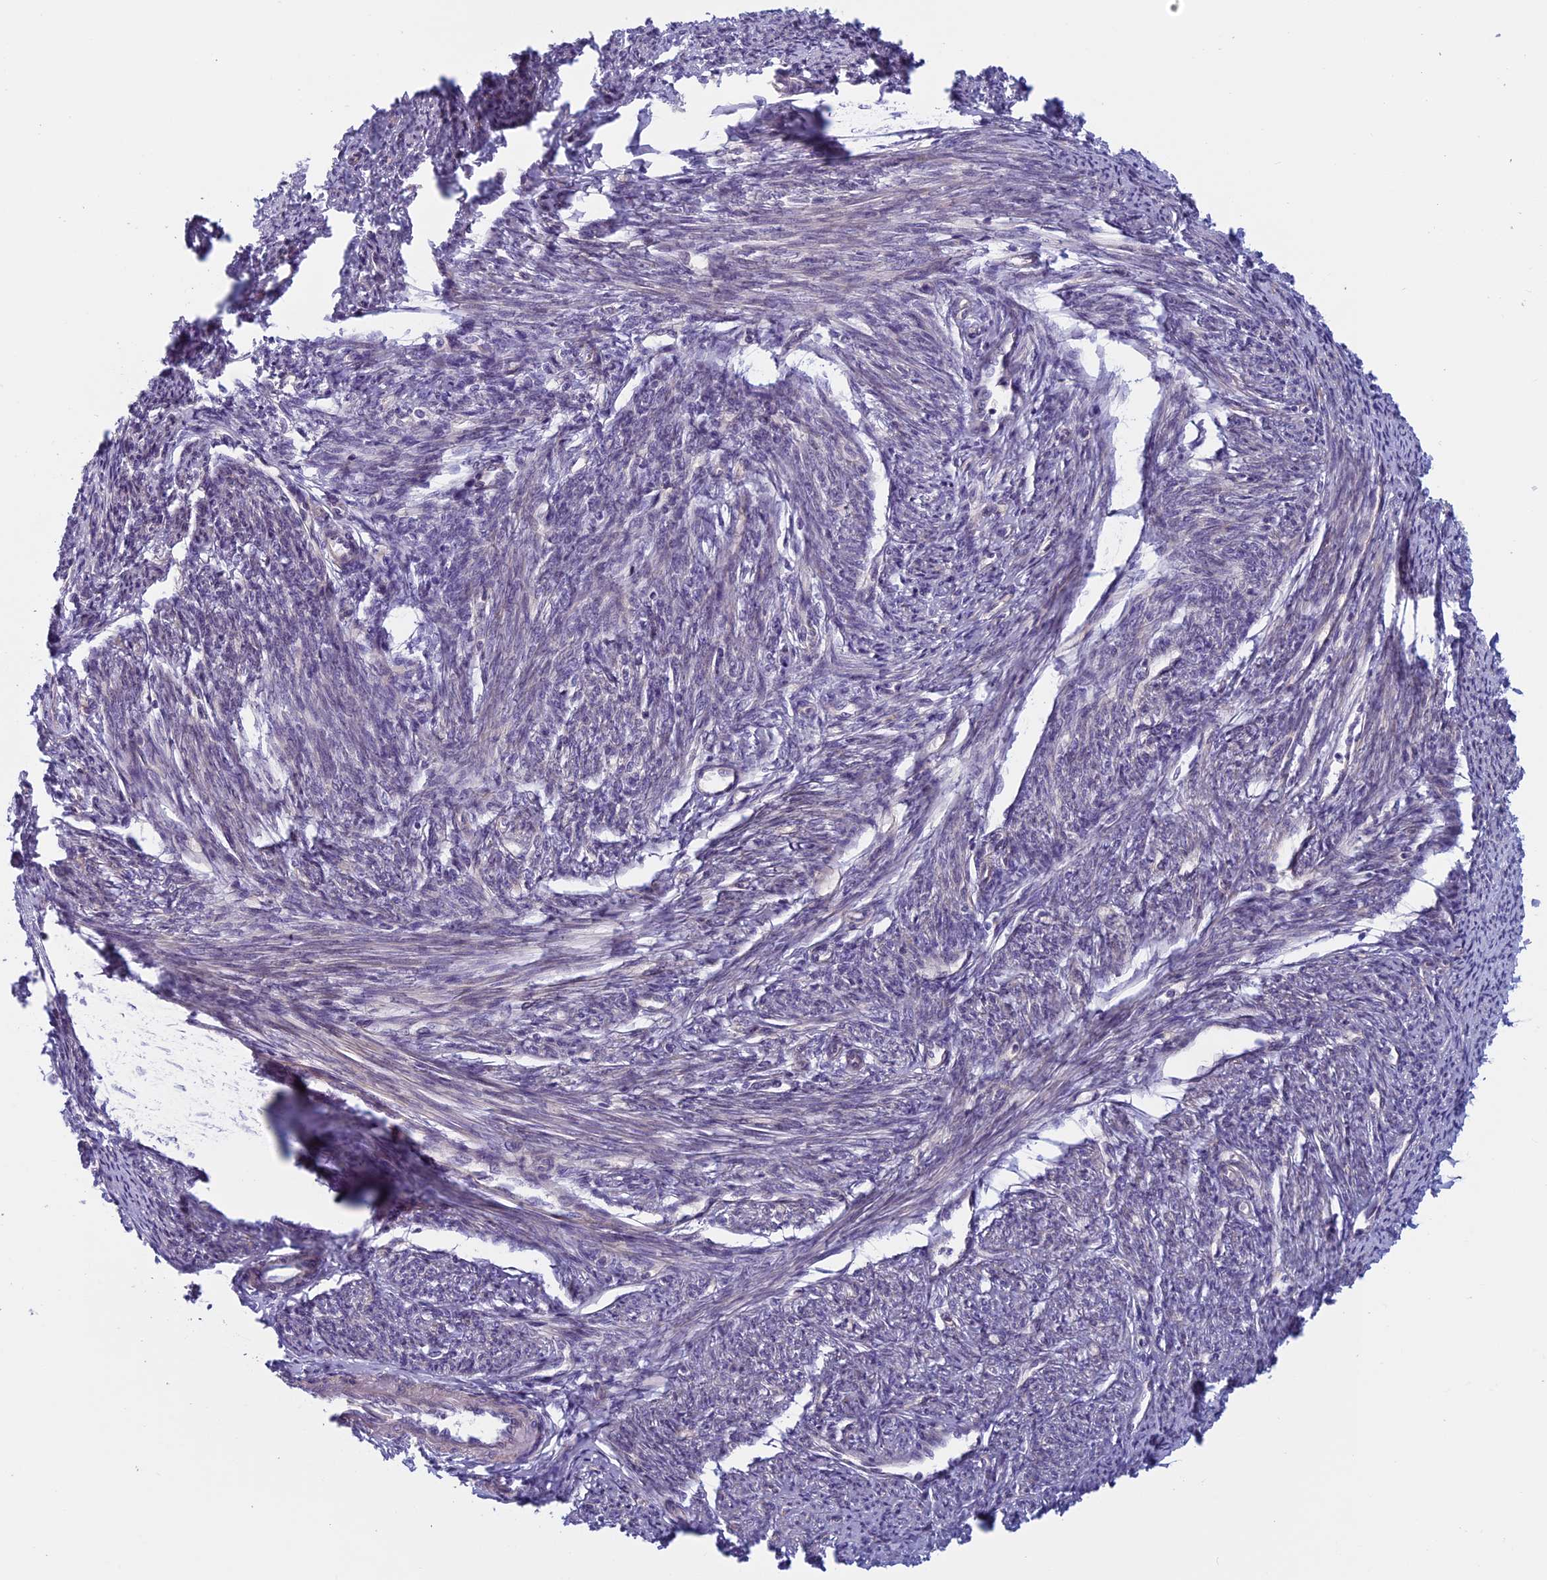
{"staining": {"intensity": "weak", "quantity": "25%-75%", "location": "cytoplasmic/membranous"}, "tissue": "smooth muscle", "cell_type": "Smooth muscle cells", "image_type": "normal", "snomed": [{"axis": "morphology", "description": "Normal tissue, NOS"}, {"axis": "topography", "description": "Smooth muscle"}, {"axis": "topography", "description": "Uterus"}], "caption": "Weak cytoplasmic/membranous protein expression is identified in about 25%-75% of smooth muscle cells in smooth muscle. Using DAB (3,3'-diaminobenzidine) (brown) and hematoxylin (blue) stains, captured at high magnification using brightfield microscopy.", "gene": "CNOT6L", "patient": {"sex": "female", "age": 59}}